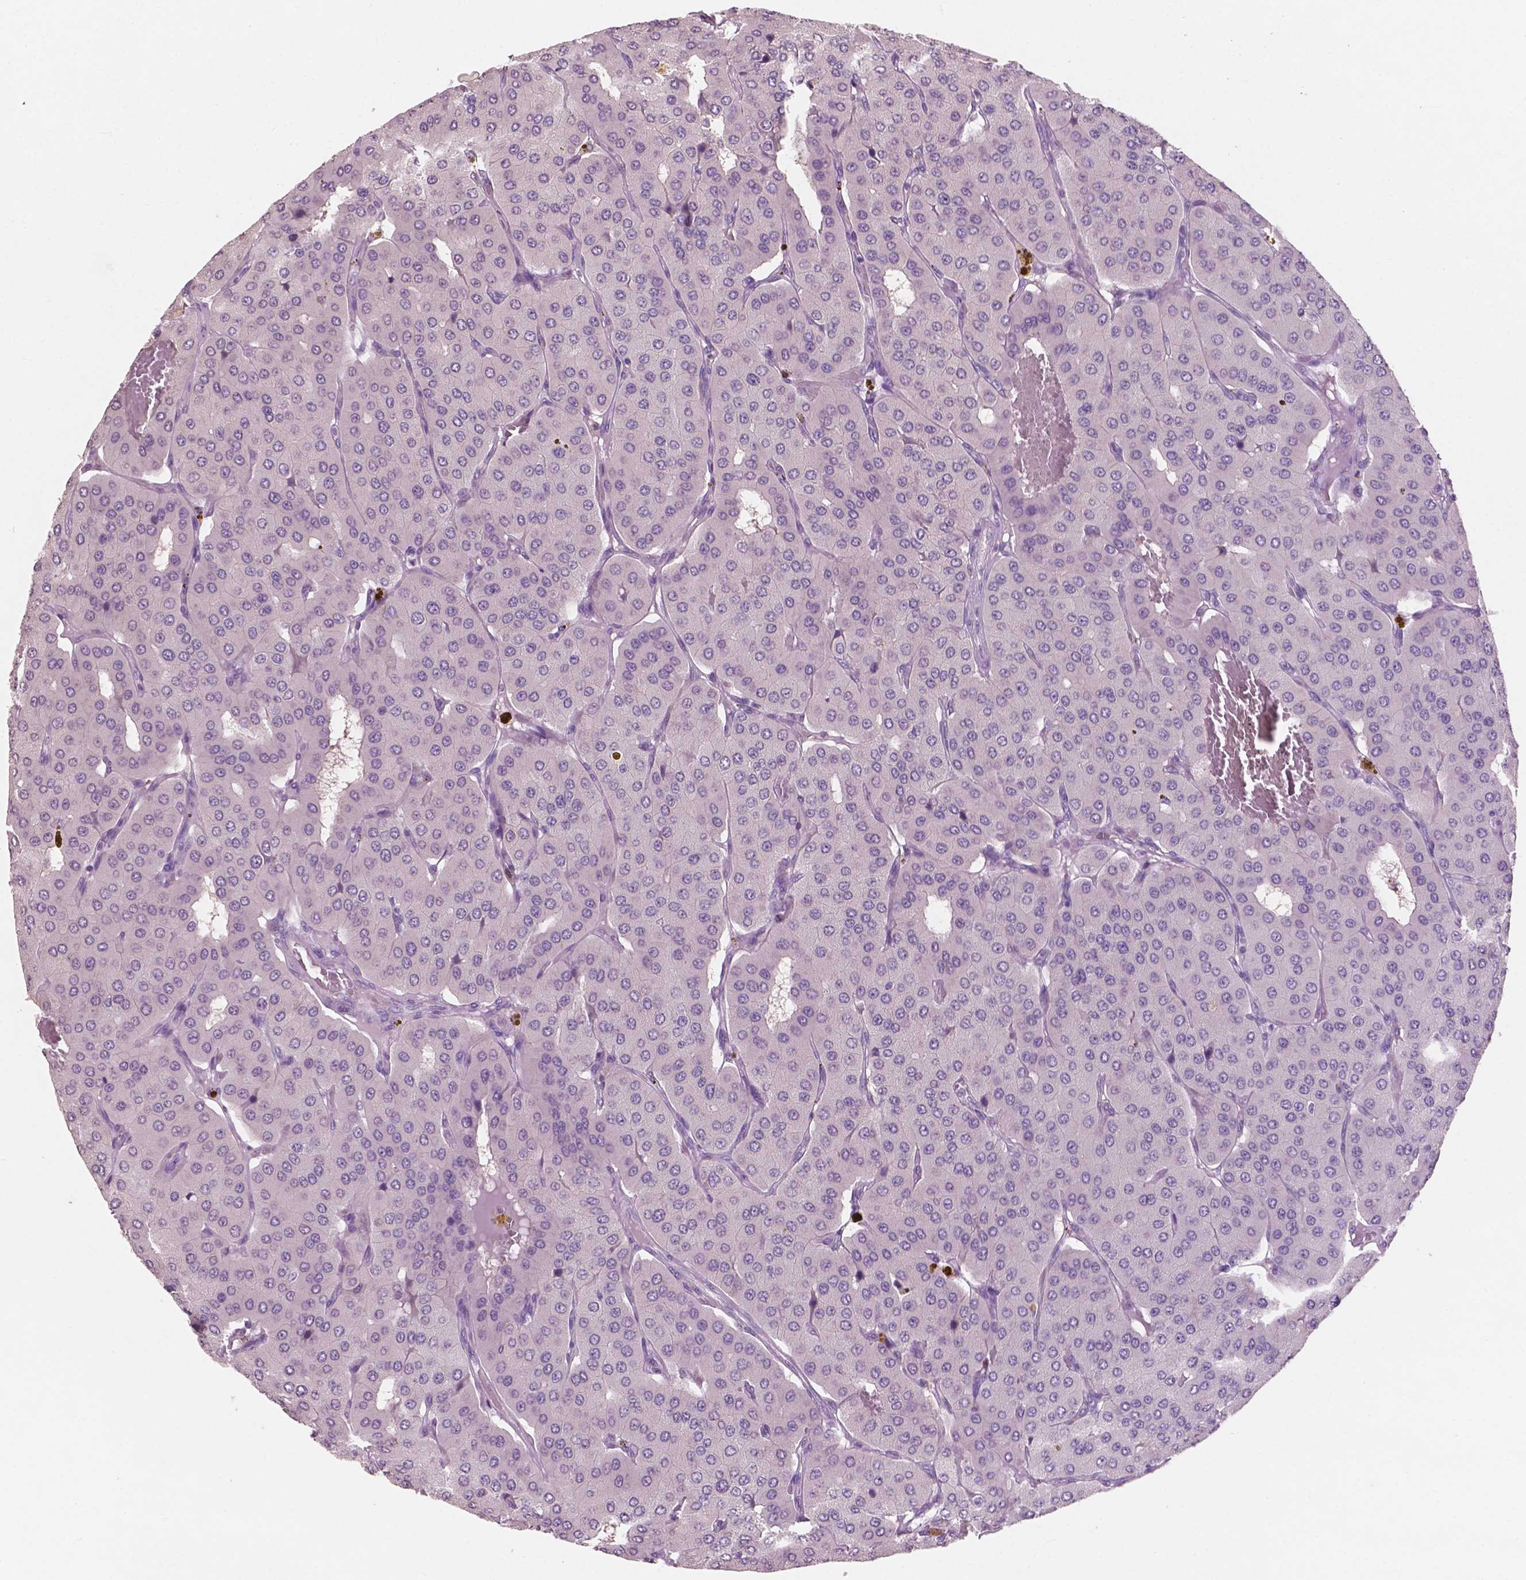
{"staining": {"intensity": "negative", "quantity": "none", "location": "none"}, "tissue": "parathyroid gland", "cell_type": "Glandular cells", "image_type": "normal", "snomed": [{"axis": "morphology", "description": "Normal tissue, NOS"}, {"axis": "morphology", "description": "Adenoma, NOS"}, {"axis": "topography", "description": "Parathyroid gland"}], "caption": "High power microscopy histopathology image of an immunohistochemistry (IHC) image of benign parathyroid gland, revealing no significant positivity in glandular cells.", "gene": "AWAT1", "patient": {"sex": "female", "age": 86}}